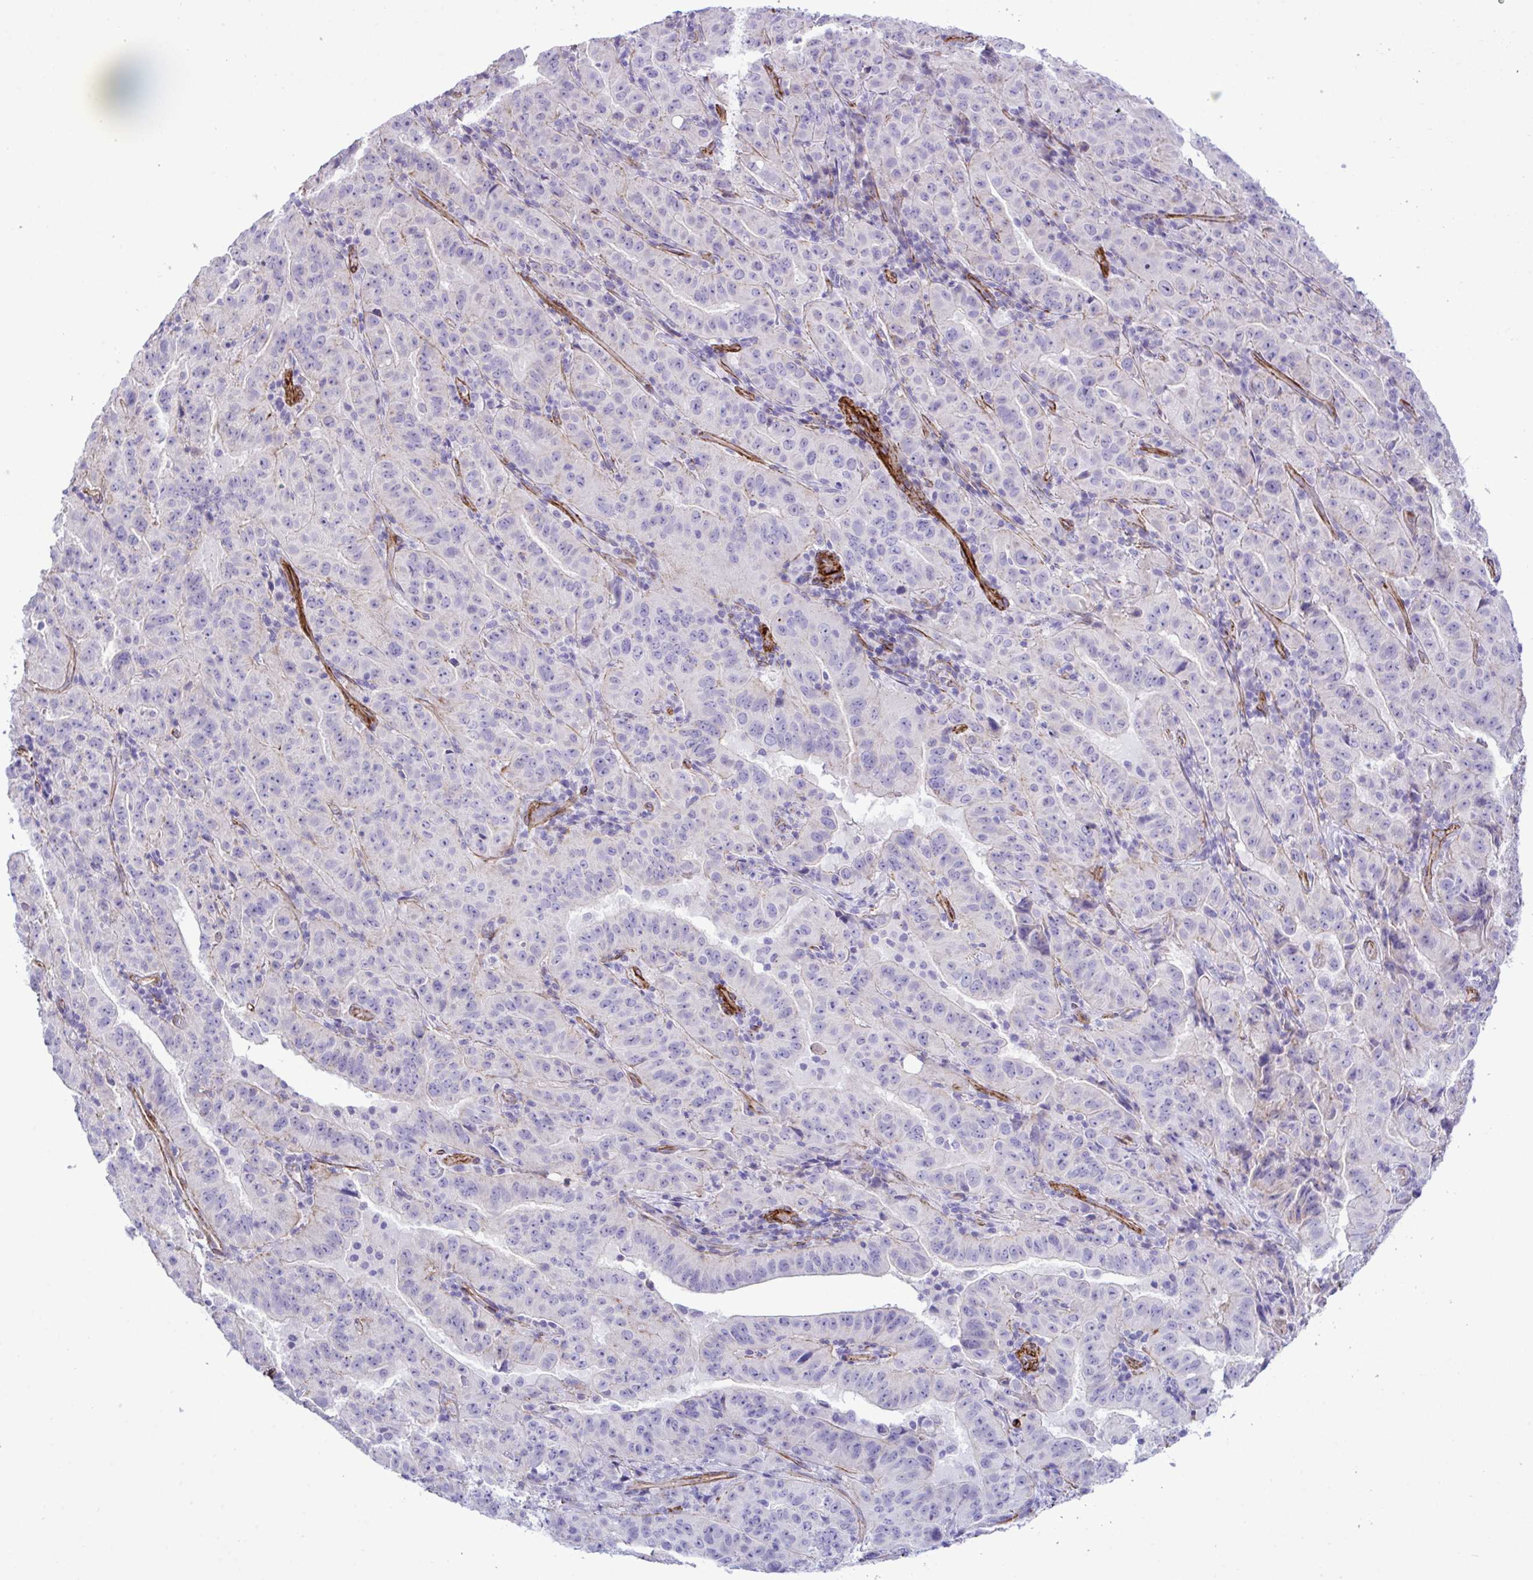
{"staining": {"intensity": "negative", "quantity": "none", "location": "none"}, "tissue": "pancreatic cancer", "cell_type": "Tumor cells", "image_type": "cancer", "snomed": [{"axis": "morphology", "description": "Adenocarcinoma, NOS"}, {"axis": "topography", "description": "Pancreas"}], "caption": "A photomicrograph of human adenocarcinoma (pancreatic) is negative for staining in tumor cells. (Immunohistochemistry (ihc), brightfield microscopy, high magnification).", "gene": "SYNPO2L", "patient": {"sex": "male", "age": 63}}